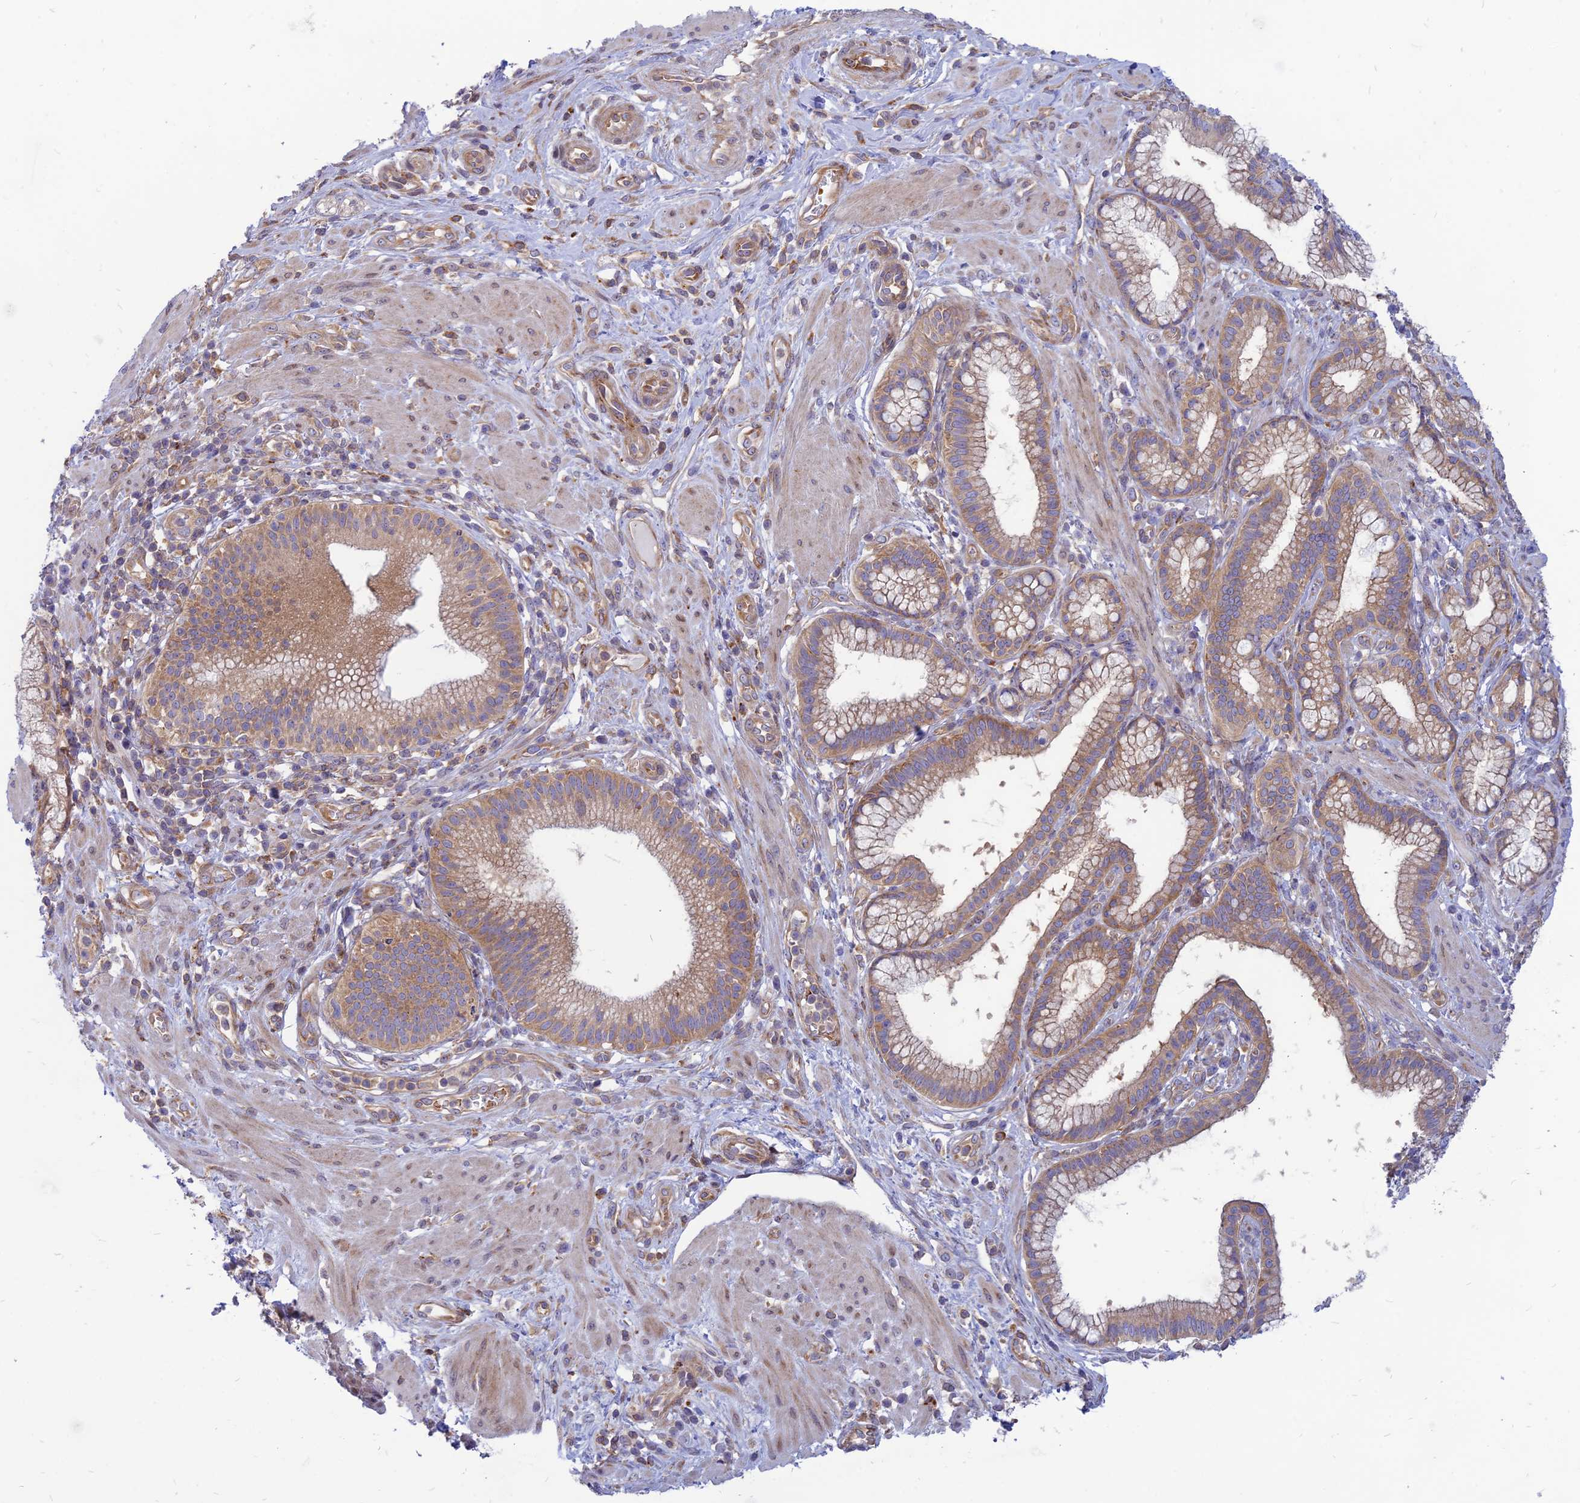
{"staining": {"intensity": "weak", "quantity": ">75%", "location": "cytoplasmic/membranous"}, "tissue": "pancreatic cancer", "cell_type": "Tumor cells", "image_type": "cancer", "snomed": [{"axis": "morphology", "description": "Adenocarcinoma, NOS"}, {"axis": "topography", "description": "Pancreas"}], "caption": "A low amount of weak cytoplasmic/membranous staining is seen in approximately >75% of tumor cells in pancreatic adenocarcinoma tissue.", "gene": "PHKA2", "patient": {"sex": "male", "age": 72}}